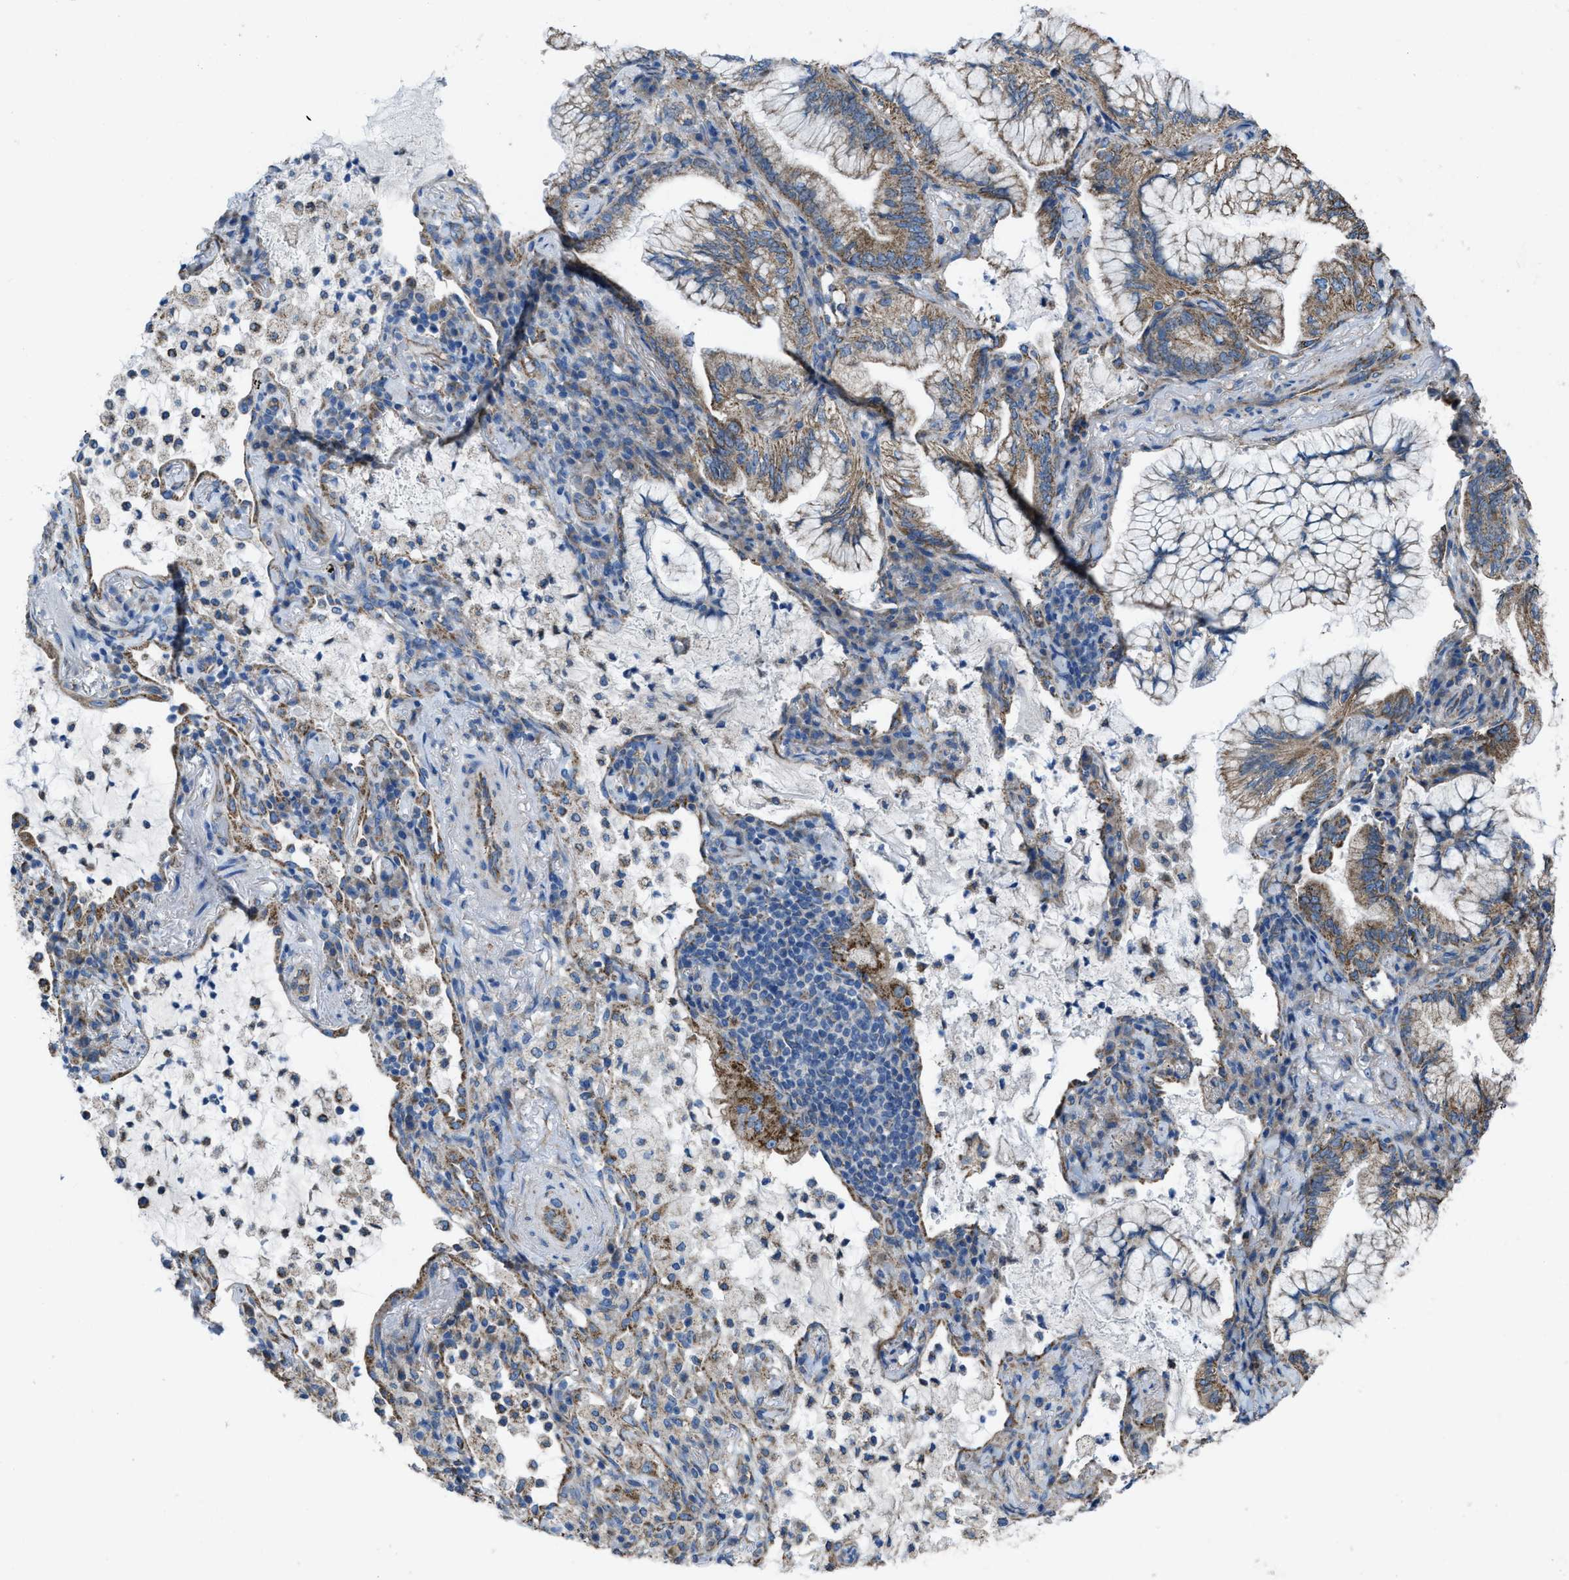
{"staining": {"intensity": "moderate", "quantity": ">75%", "location": "cytoplasmic/membranous"}, "tissue": "lung cancer", "cell_type": "Tumor cells", "image_type": "cancer", "snomed": [{"axis": "morphology", "description": "Adenocarcinoma, NOS"}, {"axis": "topography", "description": "Lung"}], "caption": "Lung cancer (adenocarcinoma) stained for a protein (brown) shows moderate cytoplasmic/membranous positive positivity in about >75% of tumor cells.", "gene": "DOLPP1", "patient": {"sex": "female", "age": 70}}